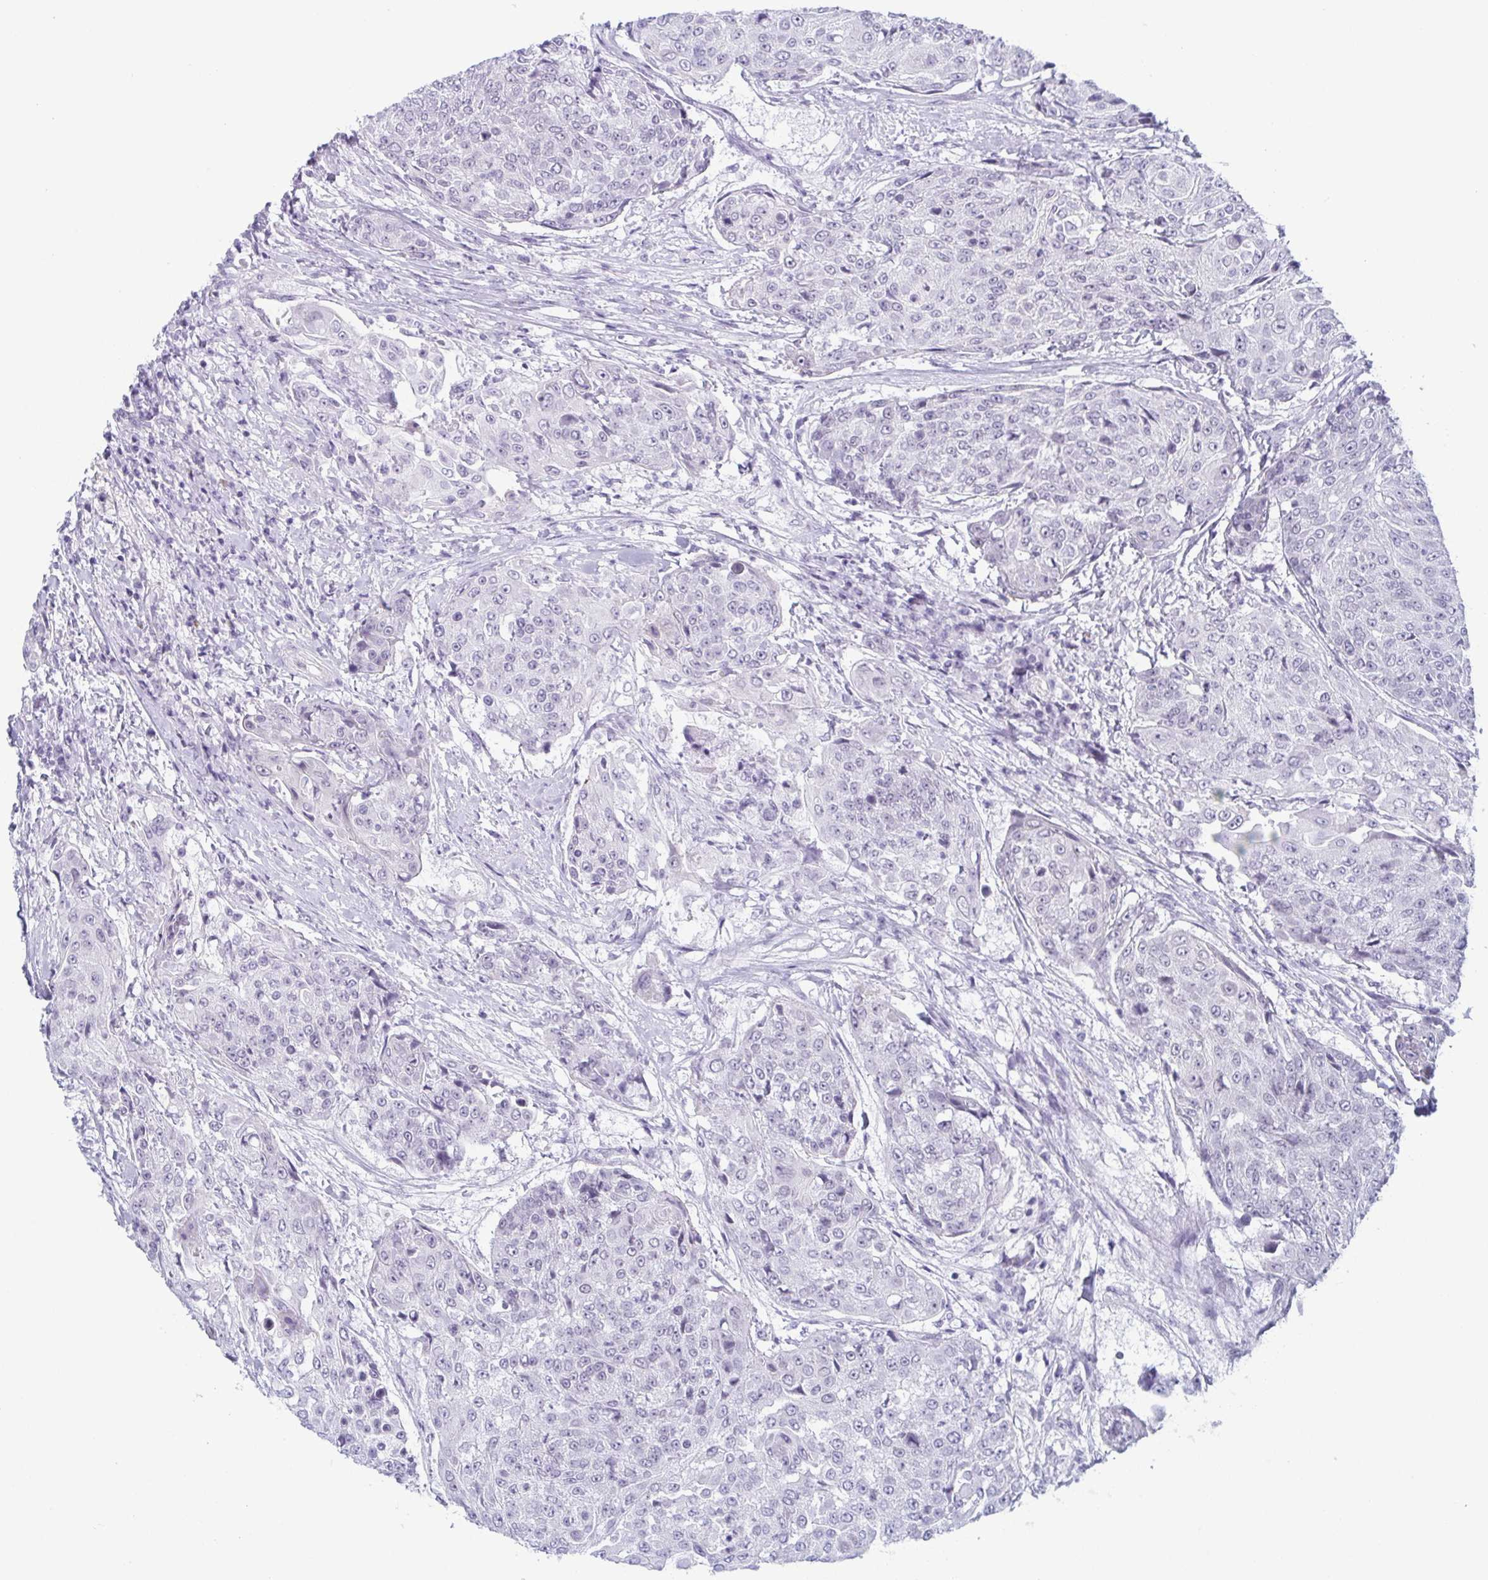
{"staining": {"intensity": "negative", "quantity": "none", "location": "none"}, "tissue": "urothelial cancer", "cell_type": "Tumor cells", "image_type": "cancer", "snomed": [{"axis": "morphology", "description": "Urothelial carcinoma, High grade"}, {"axis": "topography", "description": "Urinary bladder"}], "caption": "The immunohistochemistry micrograph has no significant staining in tumor cells of urothelial carcinoma (high-grade) tissue.", "gene": "ZFP64", "patient": {"sex": "female", "age": 63}}